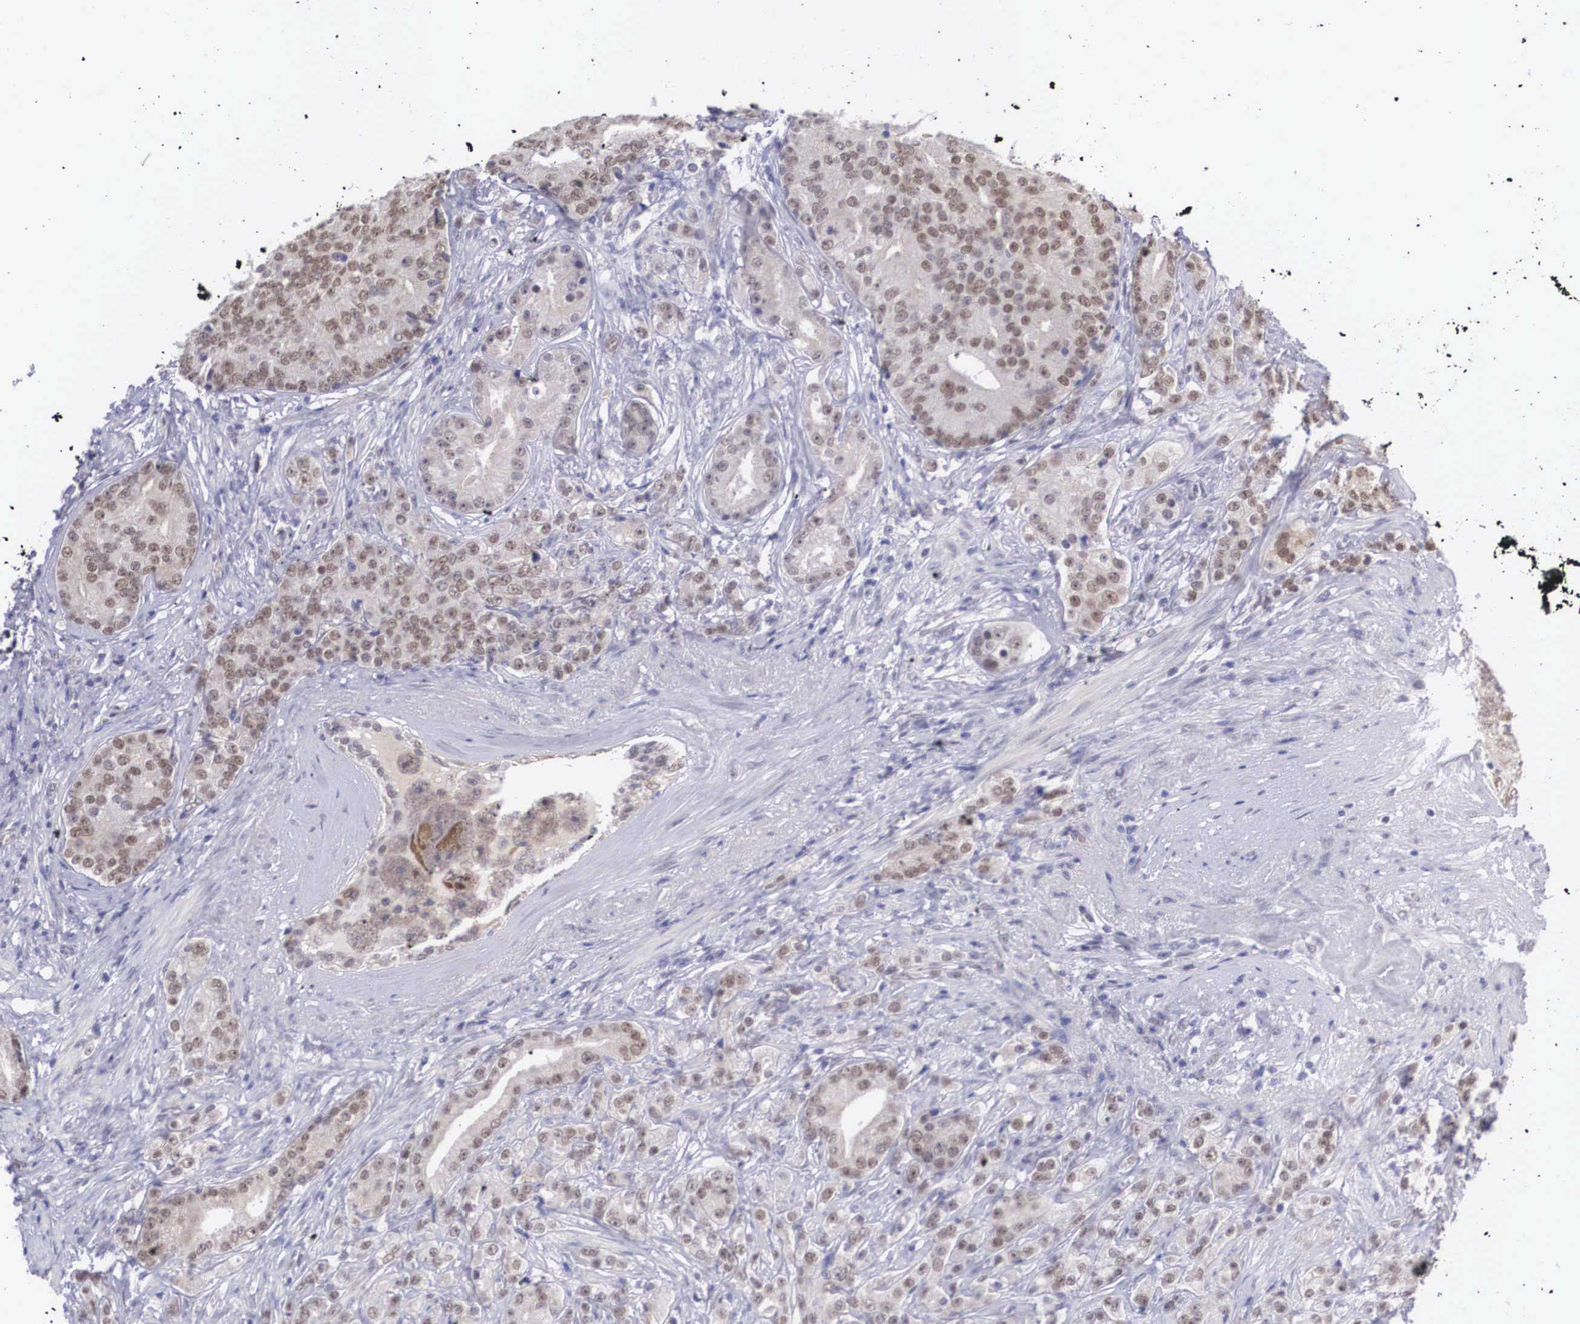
{"staining": {"intensity": "moderate", "quantity": ">75%", "location": "cytoplasmic/membranous,nuclear"}, "tissue": "prostate cancer", "cell_type": "Tumor cells", "image_type": "cancer", "snomed": [{"axis": "morphology", "description": "Adenocarcinoma, Medium grade"}, {"axis": "topography", "description": "Prostate"}], "caption": "Immunohistochemistry (IHC) (DAB (3,3'-diaminobenzidine)) staining of human prostate adenocarcinoma (medium-grade) reveals moderate cytoplasmic/membranous and nuclear protein staining in approximately >75% of tumor cells.", "gene": "NINL", "patient": {"sex": "male", "age": 59}}